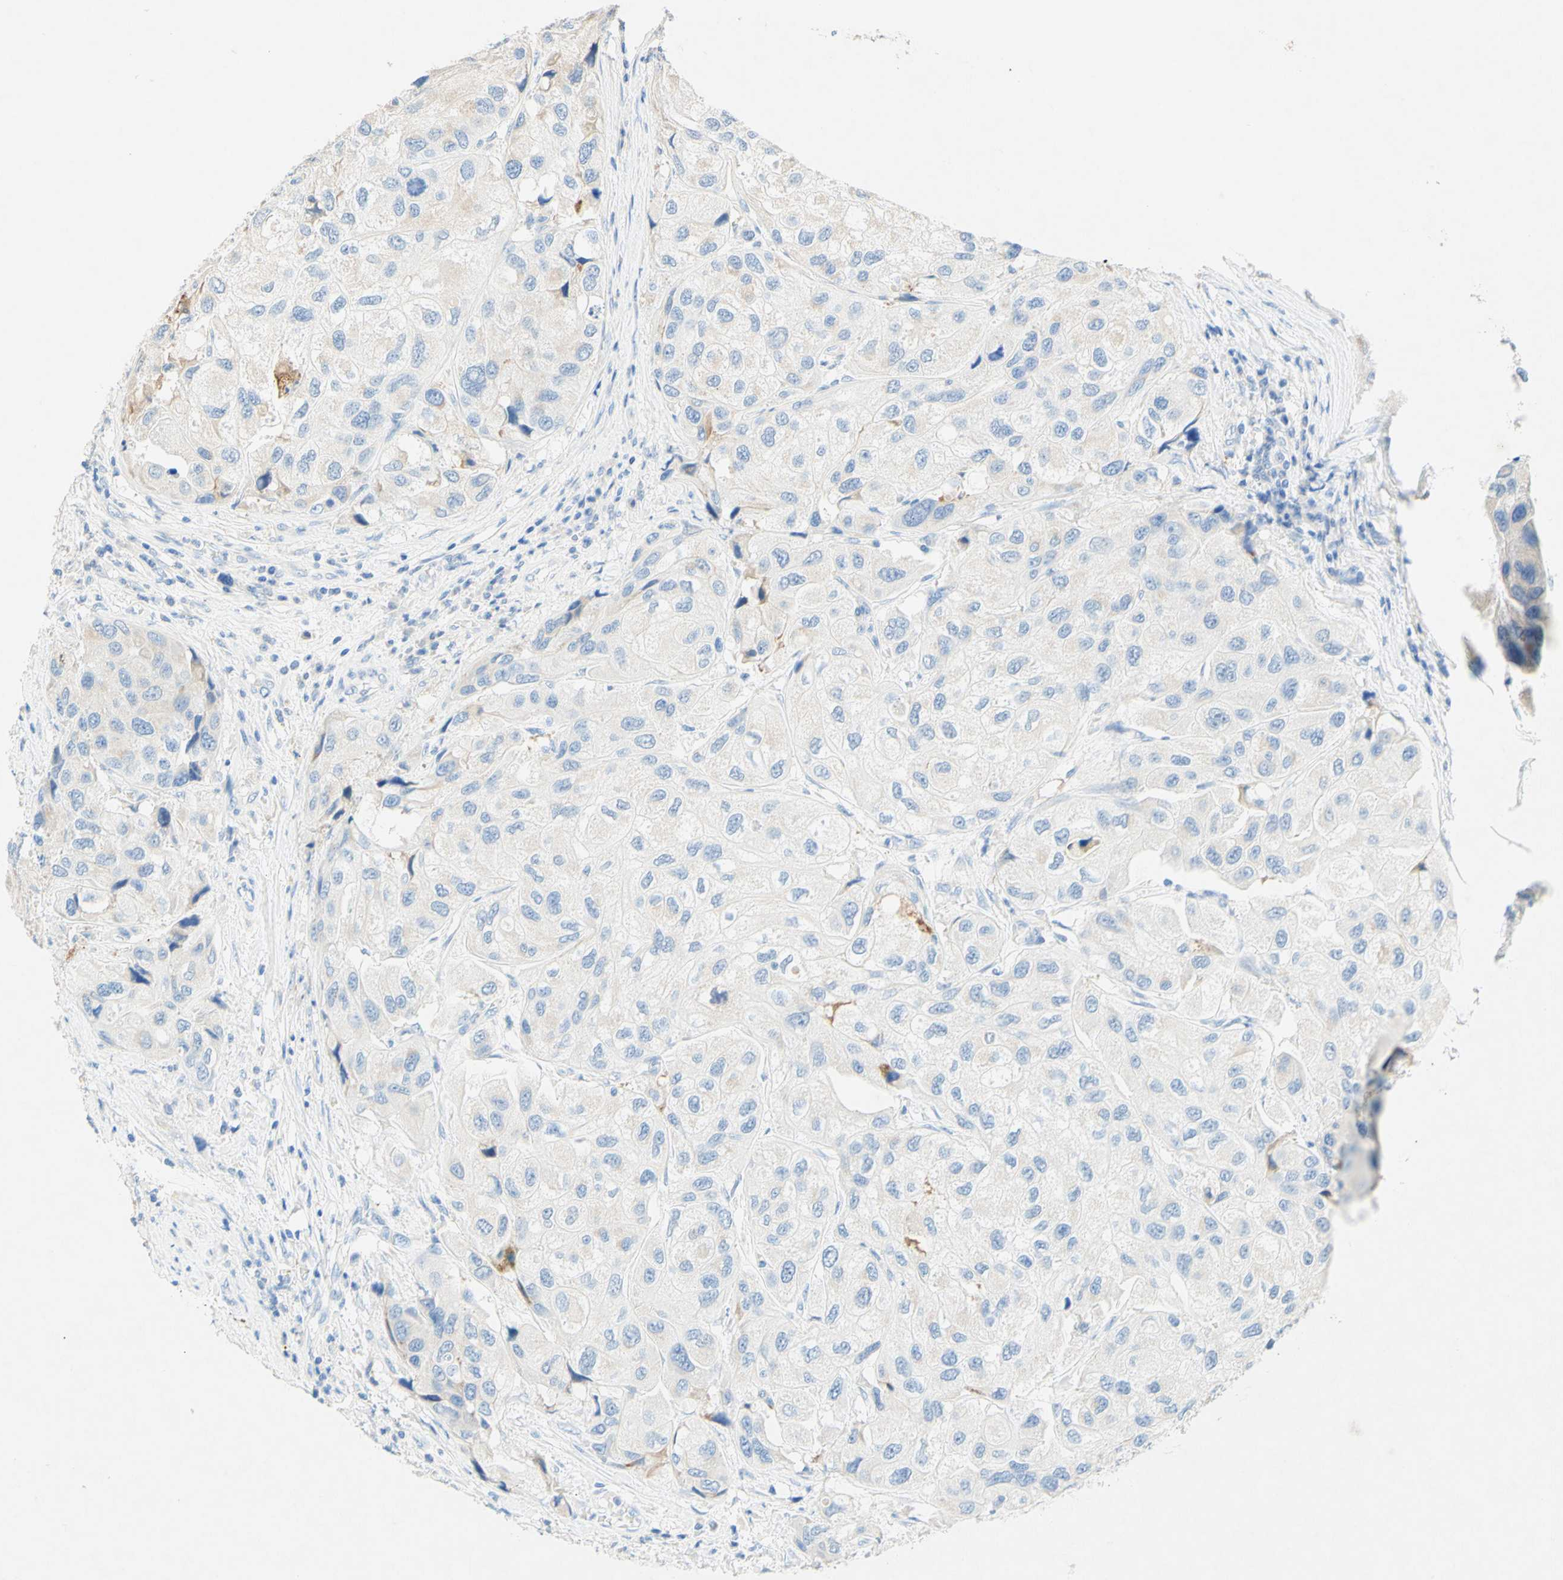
{"staining": {"intensity": "weak", "quantity": "25%-75%", "location": "cytoplasmic/membranous"}, "tissue": "urothelial cancer", "cell_type": "Tumor cells", "image_type": "cancer", "snomed": [{"axis": "morphology", "description": "Urothelial carcinoma, High grade"}, {"axis": "topography", "description": "Urinary bladder"}], "caption": "Protein staining of urothelial cancer tissue displays weak cytoplasmic/membranous expression in approximately 25%-75% of tumor cells.", "gene": "SLC46A1", "patient": {"sex": "female", "age": 64}}